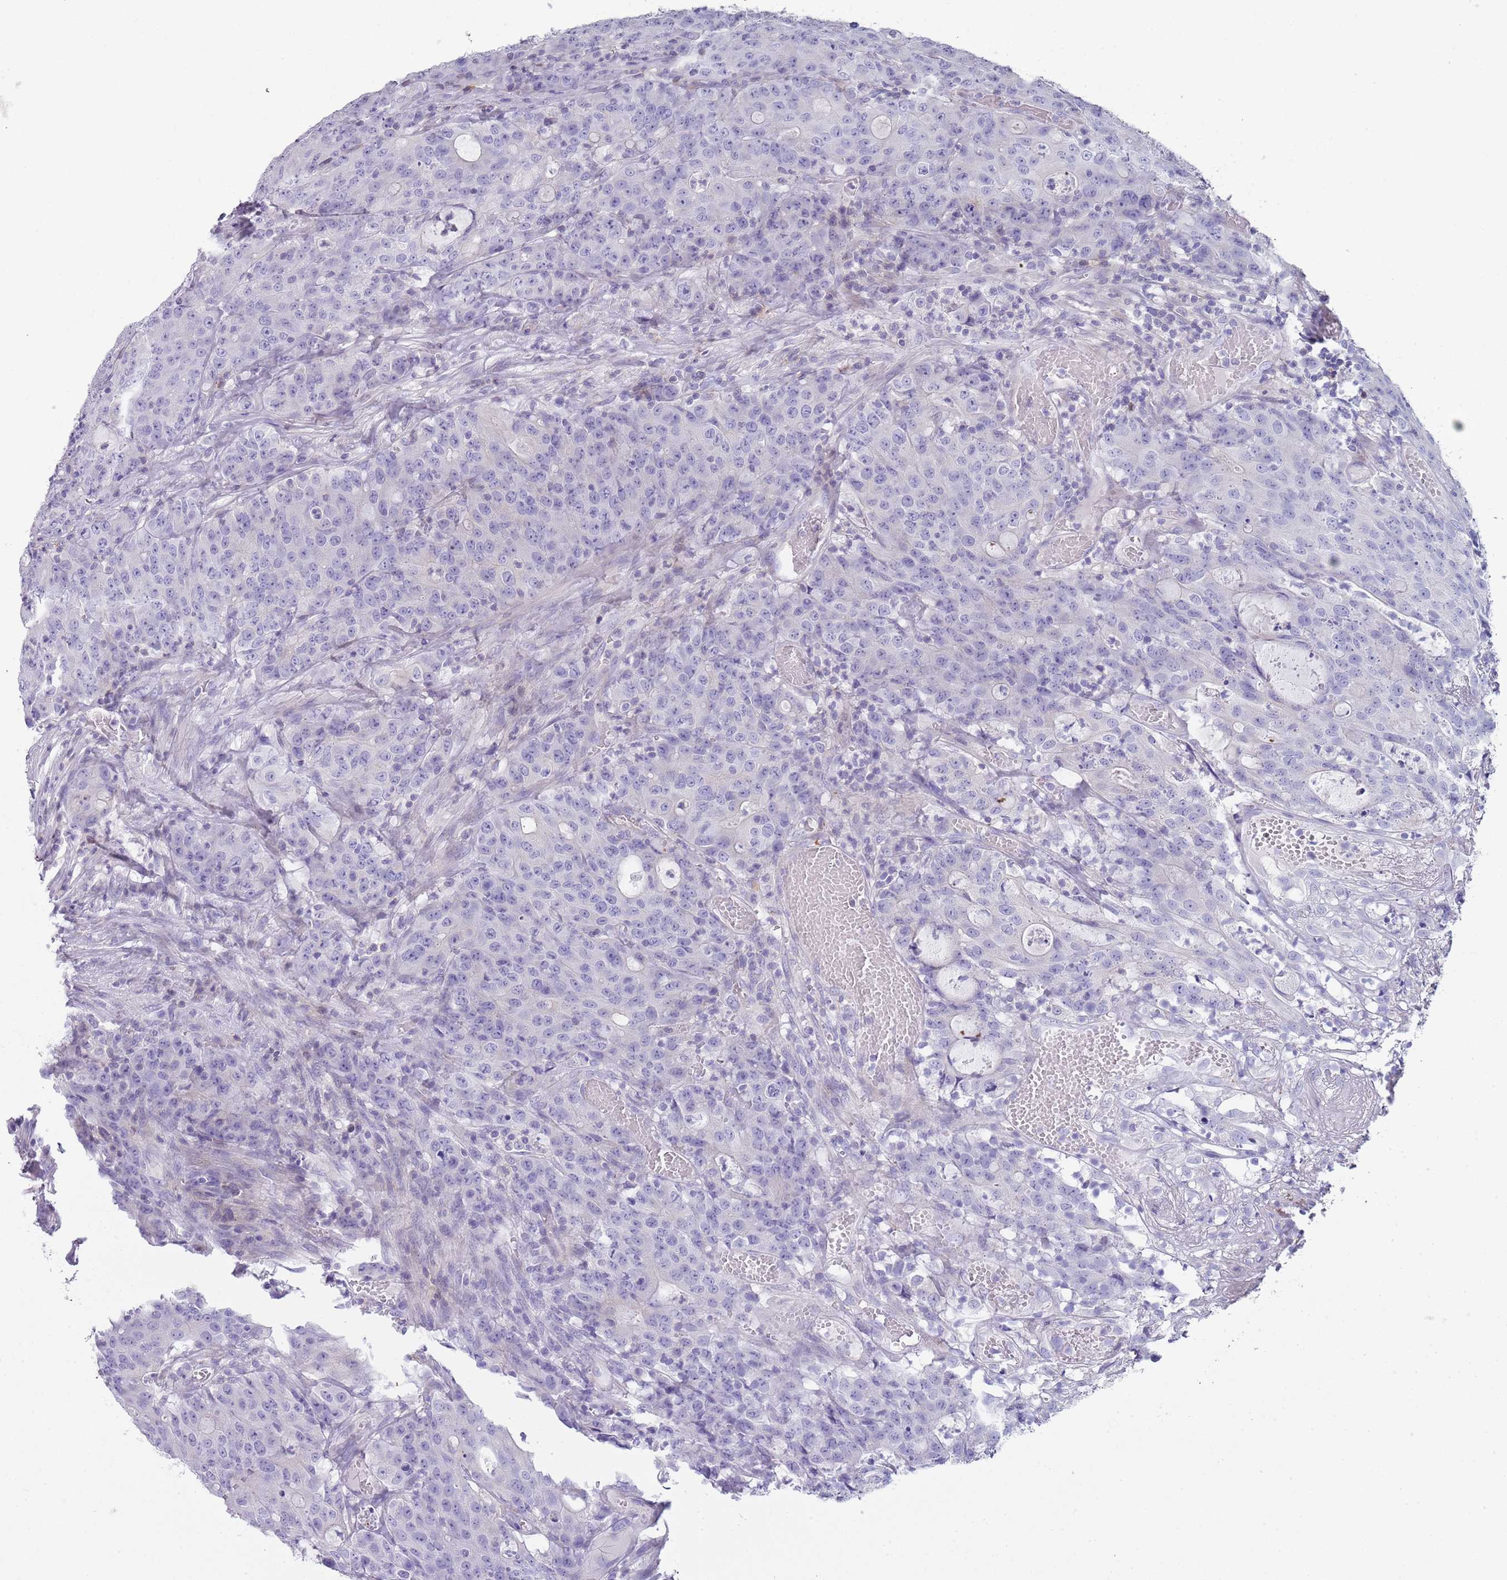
{"staining": {"intensity": "negative", "quantity": "none", "location": "none"}, "tissue": "colorectal cancer", "cell_type": "Tumor cells", "image_type": "cancer", "snomed": [{"axis": "morphology", "description": "Adenocarcinoma, NOS"}, {"axis": "topography", "description": "Colon"}], "caption": "Colorectal cancer was stained to show a protein in brown. There is no significant staining in tumor cells. Brightfield microscopy of immunohistochemistry stained with DAB (brown) and hematoxylin (blue), captured at high magnification.", "gene": "NBPF20", "patient": {"sex": "male", "age": 83}}